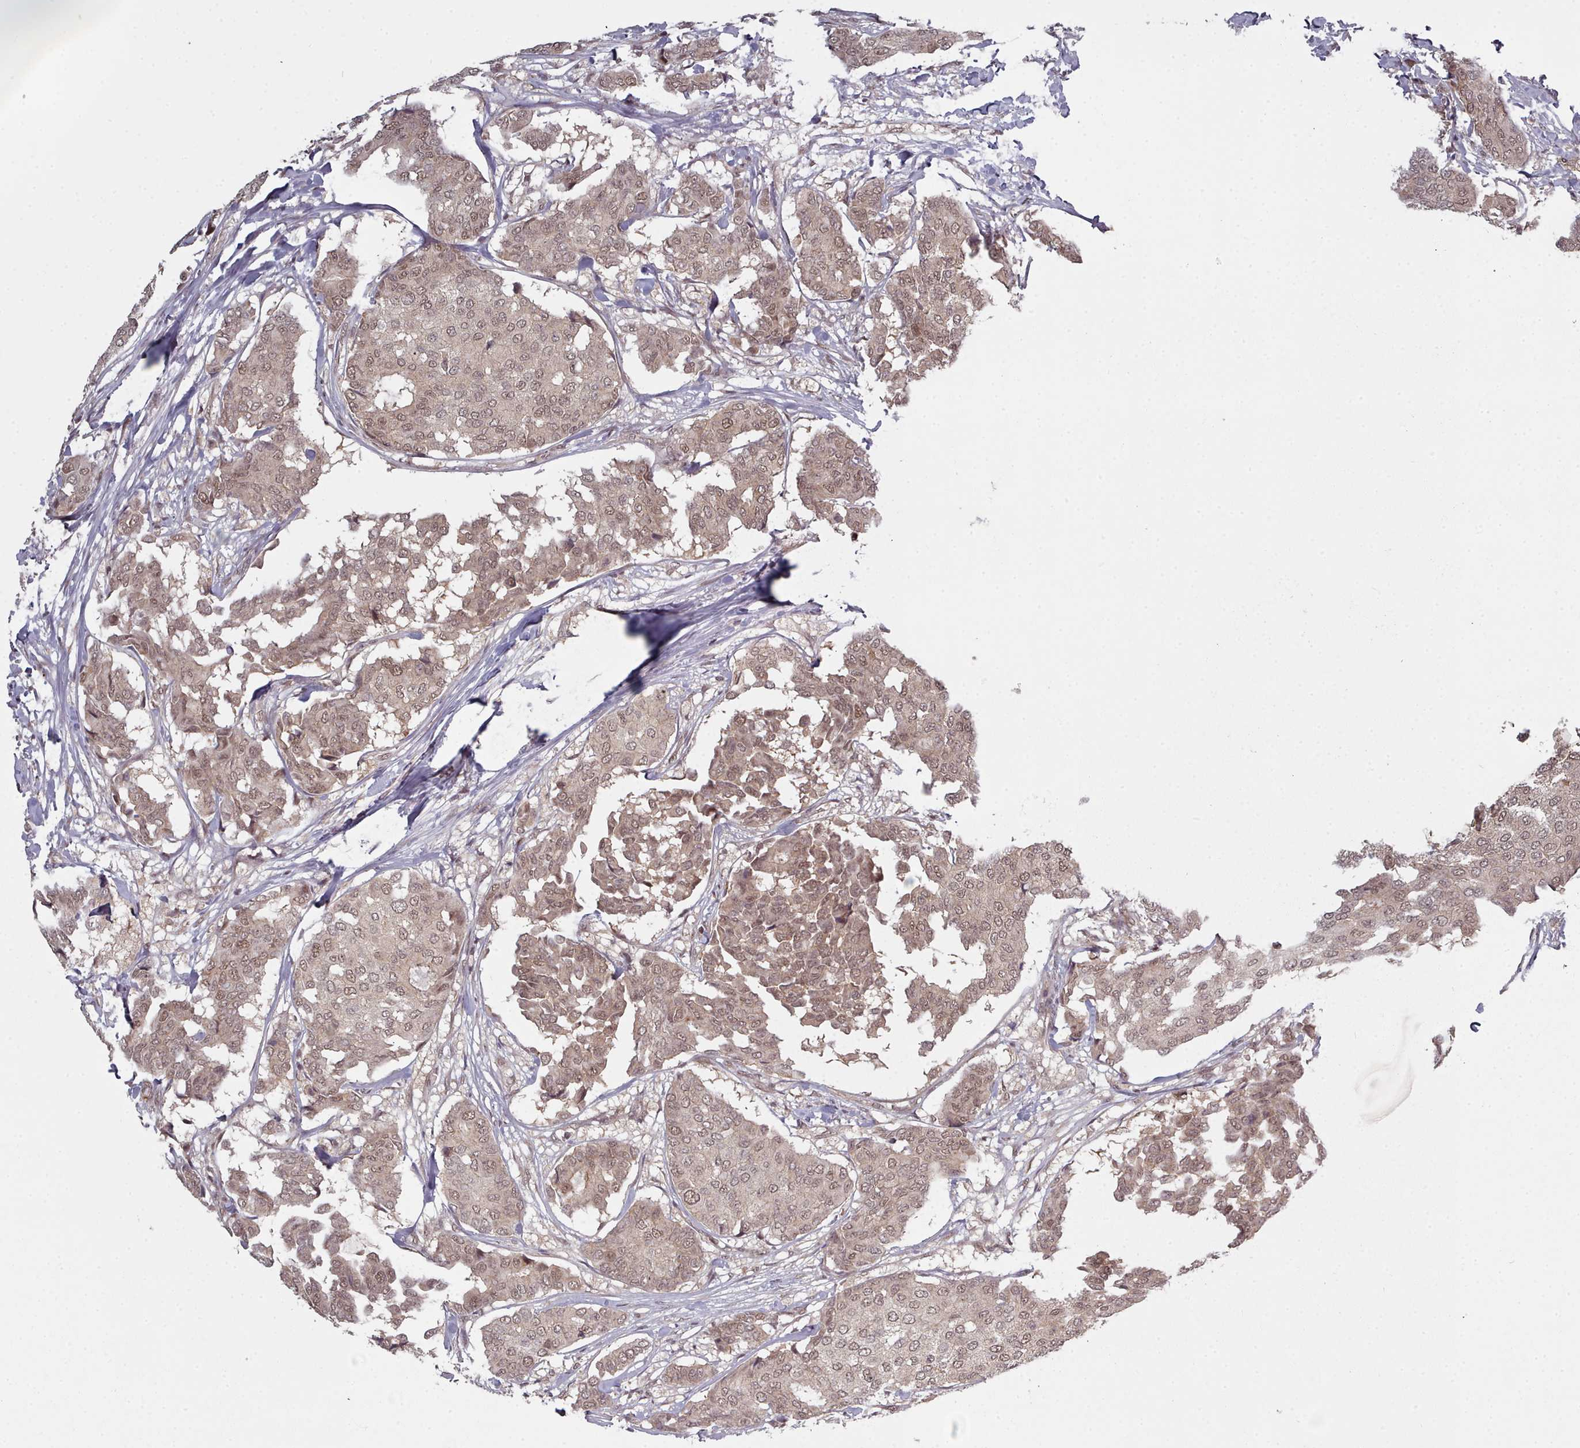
{"staining": {"intensity": "weak", "quantity": ">75%", "location": "cytoplasmic/membranous,nuclear"}, "tissue": "breast cancer", "cell_type": "Tumor cells", "image_type": "cancer", "snomed": [{"axis": "morphology", "description": "Duct carcinoma"}, {"axis": "topography", "description": "Breast"}], "caption": "Immunohistochemistry (IHC) image of neoplastic tissue: human breast cancer stained using immunohistochemistry exhibits low levels of weak protein expression localized specifically in the cytoplasmic/membranous and nuclear of tumor cells, appearing as a cytoplasmic/membranous and nuclear brown color.", "gene": "DHX8", "patient": {"sex": "female", "age": 75}}